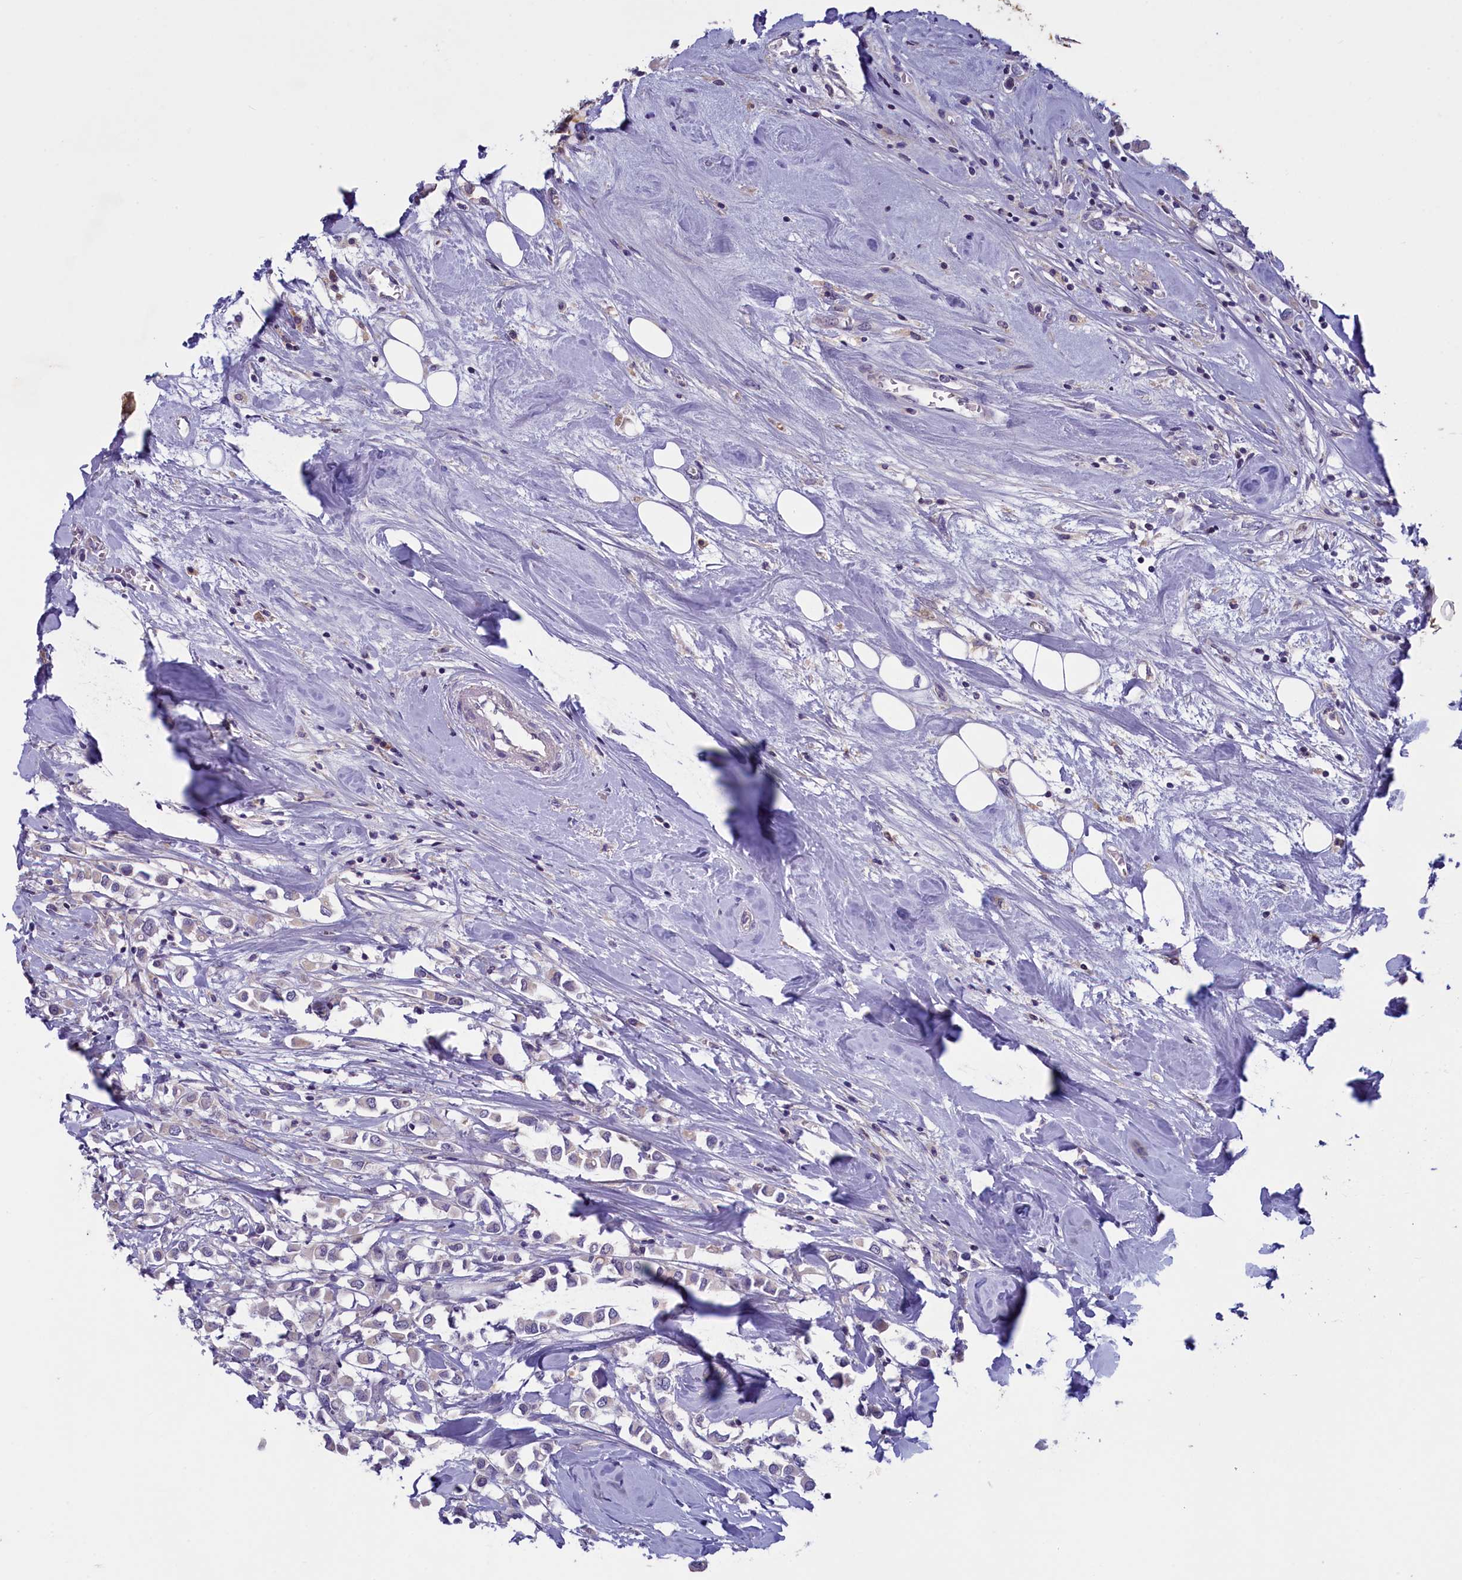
{"staining": {"intensity": "negative", "quantity": "none", "location": "none"}, "tissue": "breast cancer", "cell_type": "Tumor cells", "image_type": "cancer", "snomed": [{"axis": "morphology", "description": "Duct carcinoma"}, {"axis": "topography", "description": "Breast"}], "caption": "This is an immunohistochemistry photomicrograph of breast invasive ductal carcinoma. There is no positivity in tumor cells.", "gene": "NUBP1", "patient": {"sex": "female", "age": 61}}